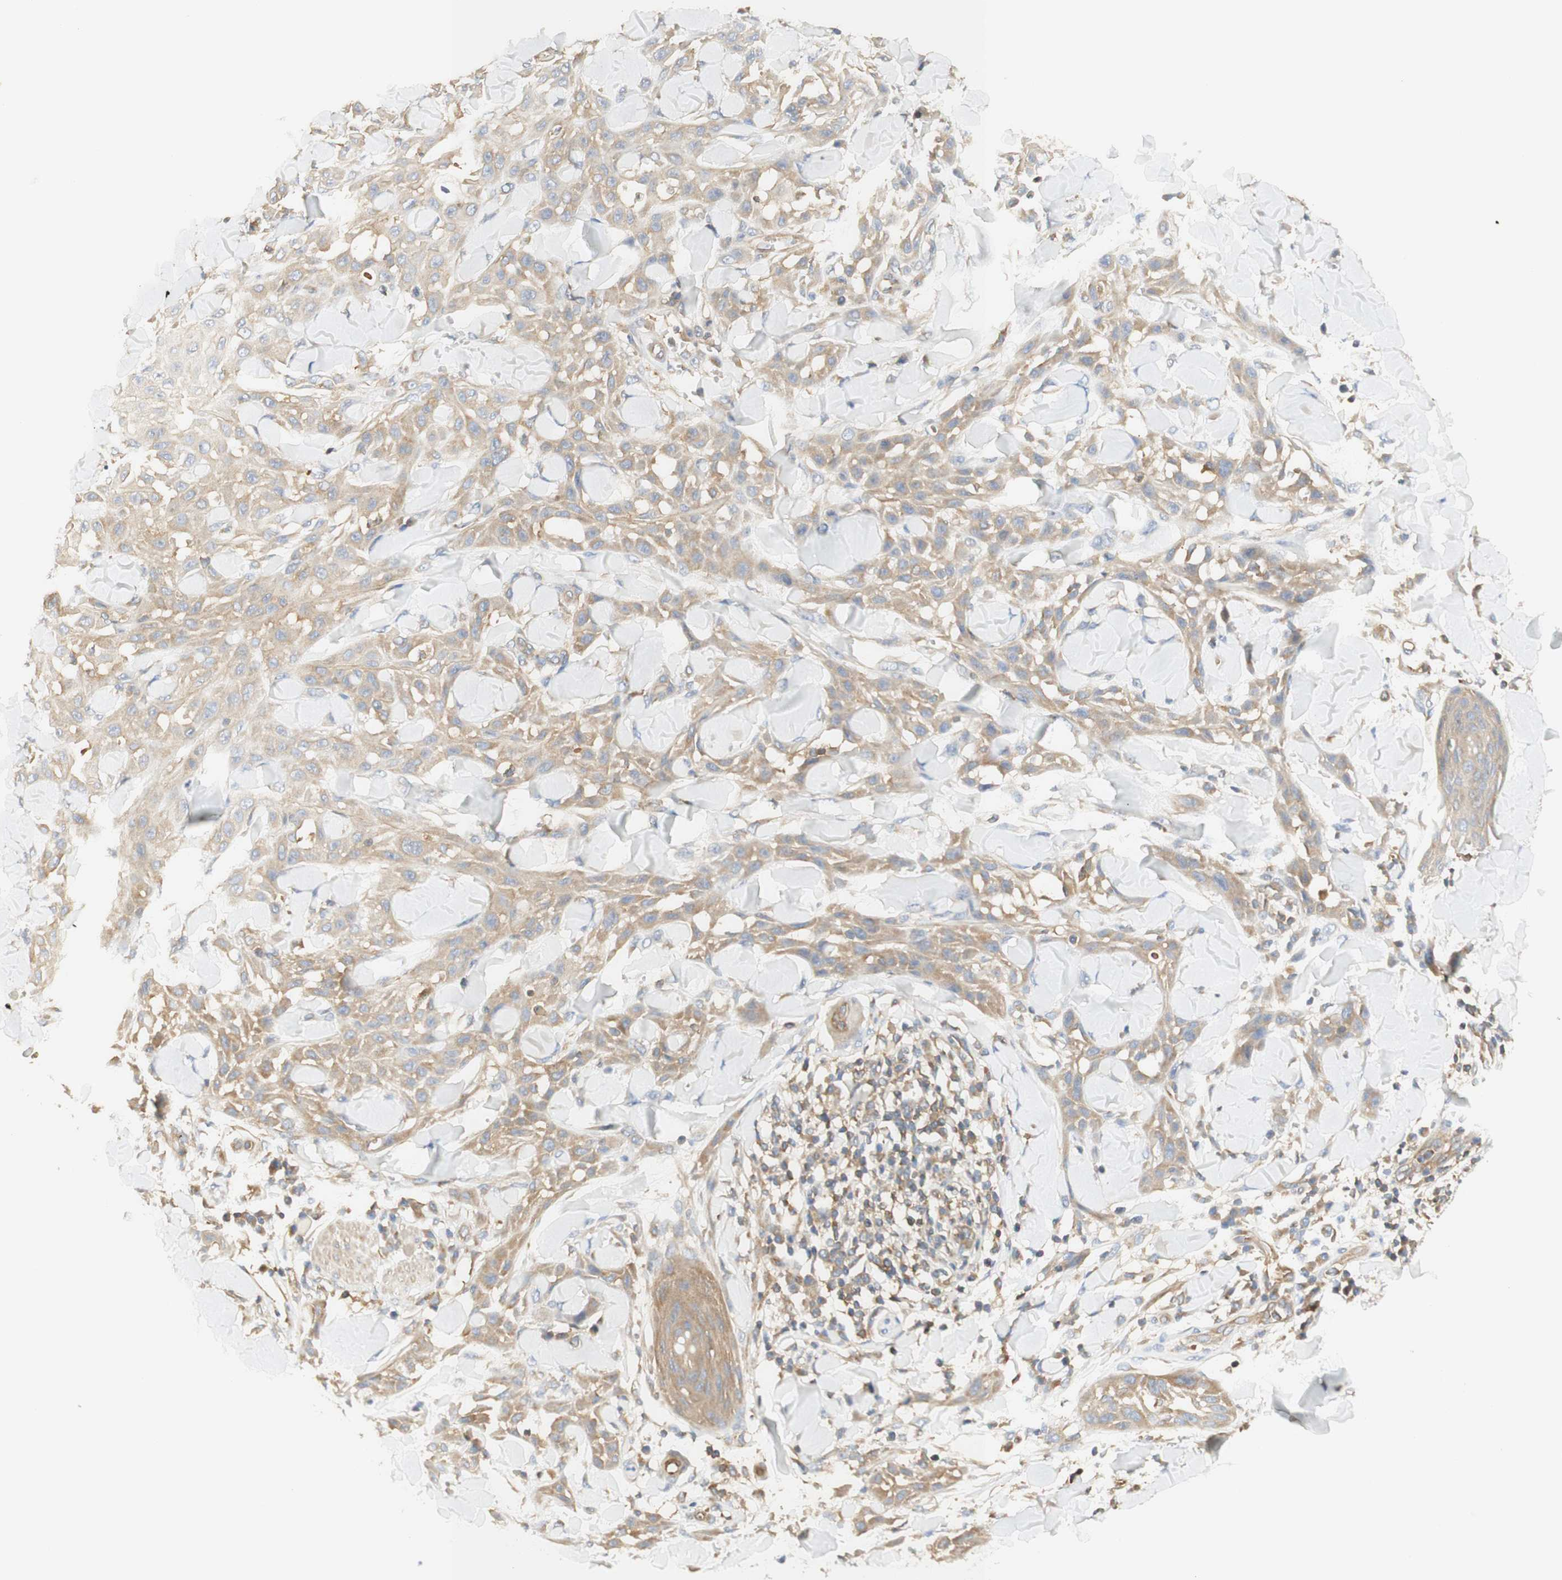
{"staining": {"intensity": "moderate", "quantity": ">75%", "location": "cytoplasmic/membranous"}, "tissue": "skin cancer", "cell_type": "Tumor cells", "image_type": "cancer", "snomed": [{"axis": "morphology", "description": "Squamous cell carcinoma, NOS"}, {"axis": "topography", "description": "Skin"}], "caption": "Immunohistochemical staining of human squamous cell carcinoma (skin) displays medium levels of moderate cytoplasmic/membranous staining in about >75% of tumor cells. The protein is stained brown, and the nuclei are stained in blue (DAB (3,3'-diaminobenzidine) IHC with brightfield microscopy, high magnification).", "gene": "IKBKG", "patient": {"sex": "male", "age": 24}}